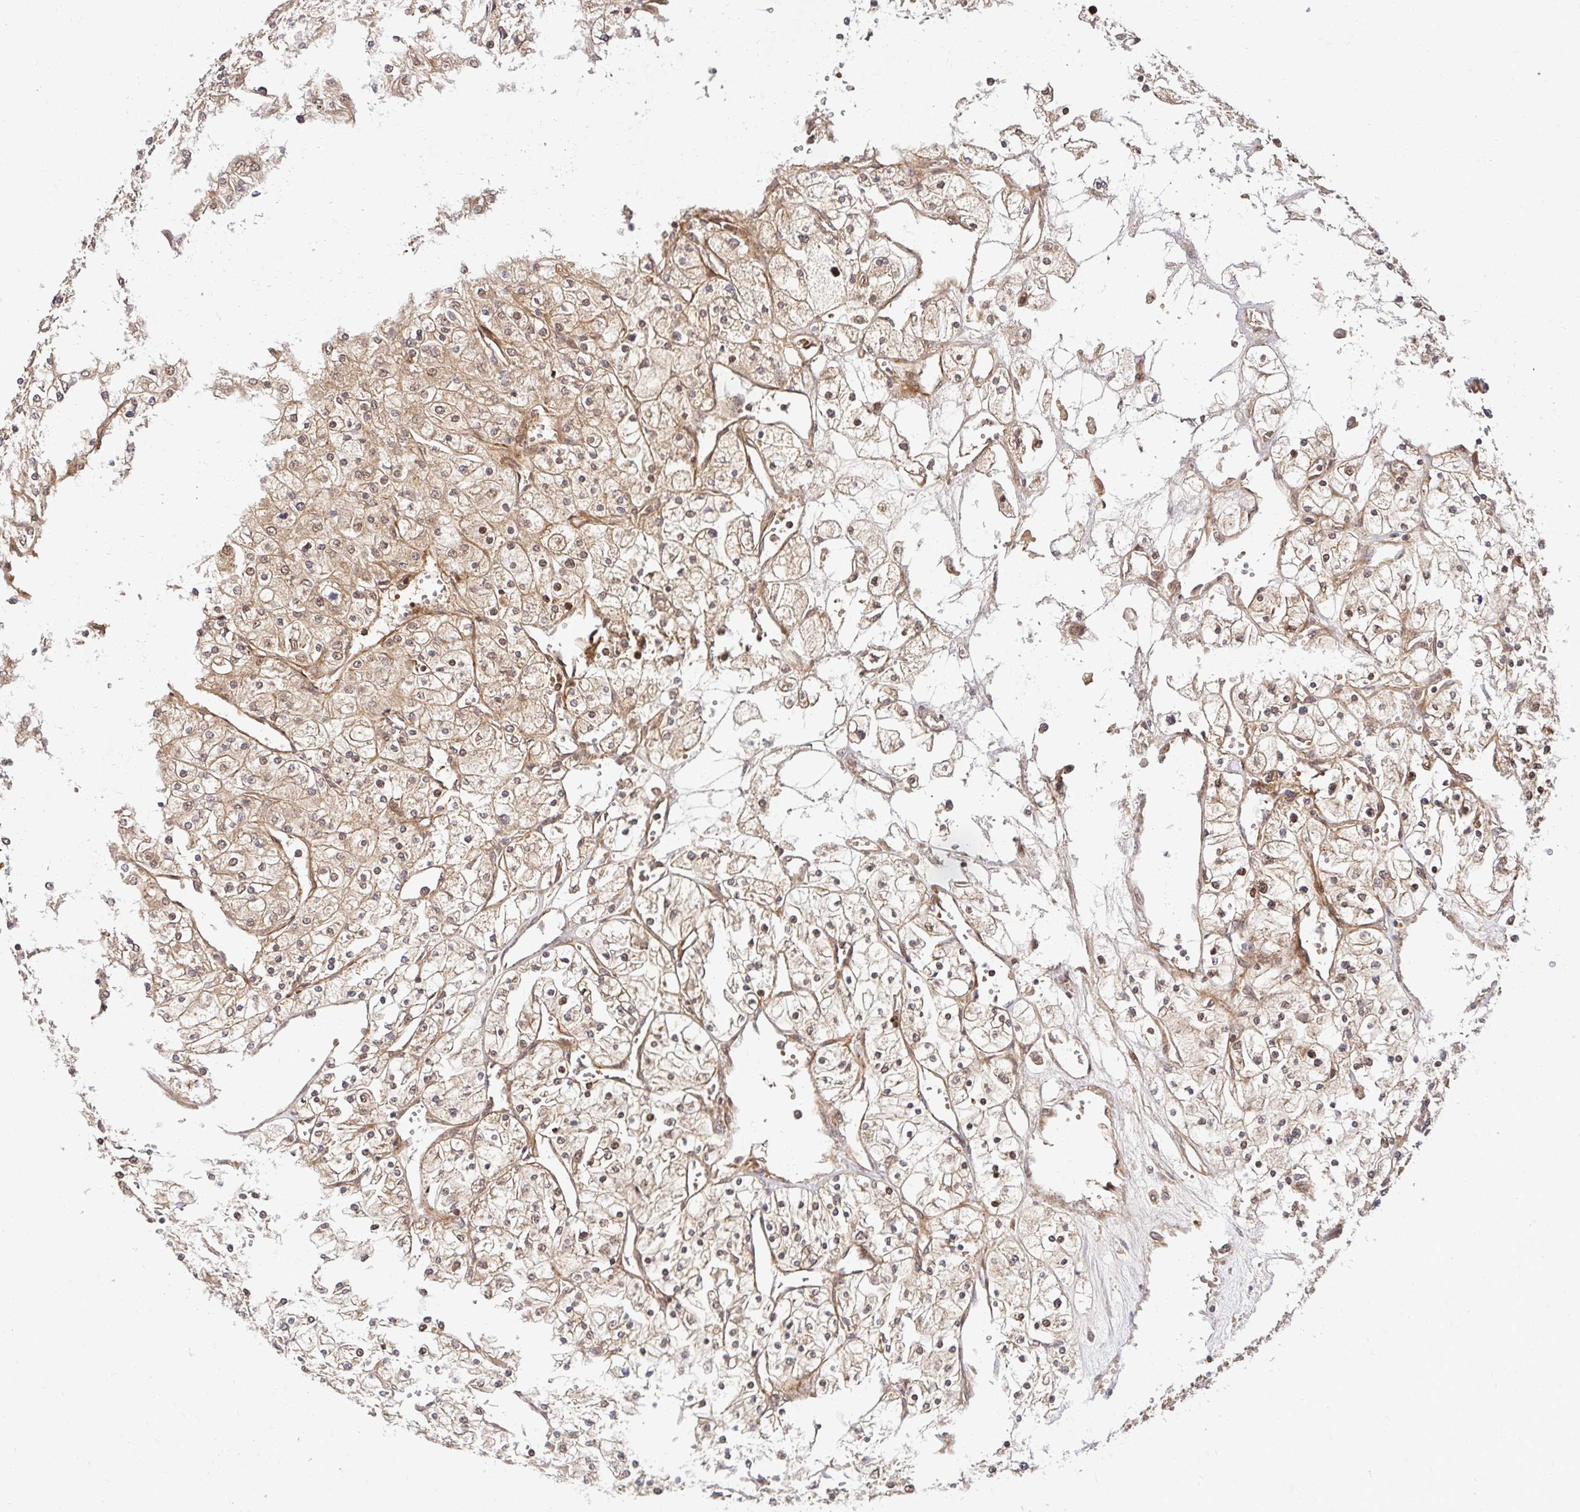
{"staining": {"intensity": "weak", "quantity": ">75%", "location": "cytoplasmic/membranous"}, "tissue": "renal cancer", "cell_type": "Tumor cells", "image_type": "cancer", "snomed": [{"axis": "morphology", "description": "Adenocarcinoma, NOS"}, {"axis": "topography", "description": "Kidney"}], "caption": "Immunohistochemical staining of renal adenocarcinoma exhibits low levels of weak cytoplasmic/membranous expression in approximately >75% of tumor cells. (IHC, brightfield microscopy, high magnification).", "gene": "PSMA4", "patient": {"sex": "male", "age": 80}}